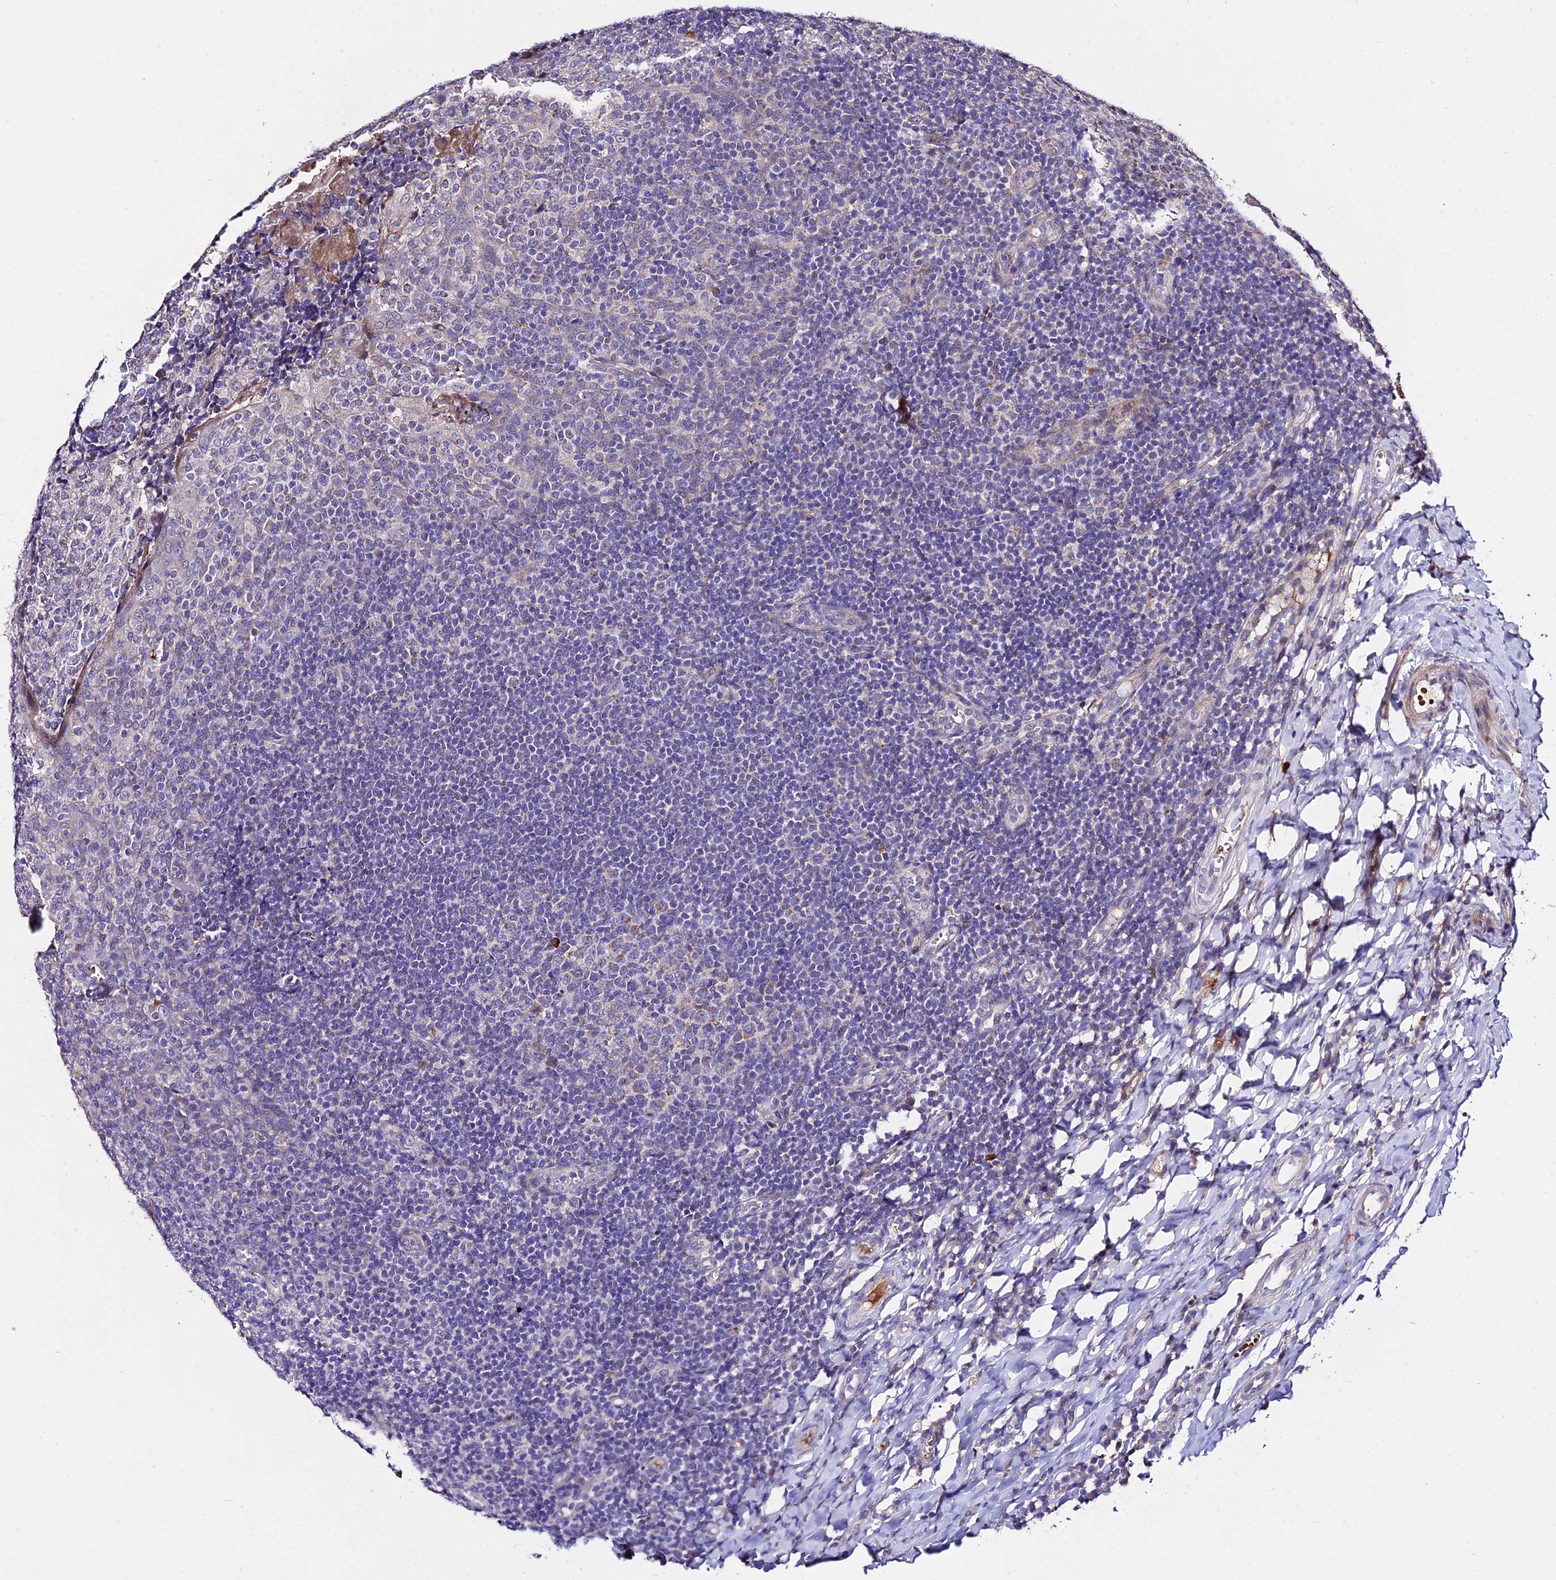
{"staining": {"intensity": "moderate", "quantity": "<25%", "location": "cytoplasmic/membranous"}, "tissue": "tonsil", "cell_type": "Germinal center cells", "image_type": "normal", "snomed": [{"axis": "morphology", "description": "Normal tissue, NOS"}, {"axis": "topography", "description": "Tonsil"}], "caption": "A high-resolution micrograph shows immunohistochemistry staining of normal tonsil, which demonstrates moderate cytoplasmic/membranous positivity in about <25% of germinal center cells.", "gene": "WDR5B", "patient": {"sex": "female", "age": 19}}